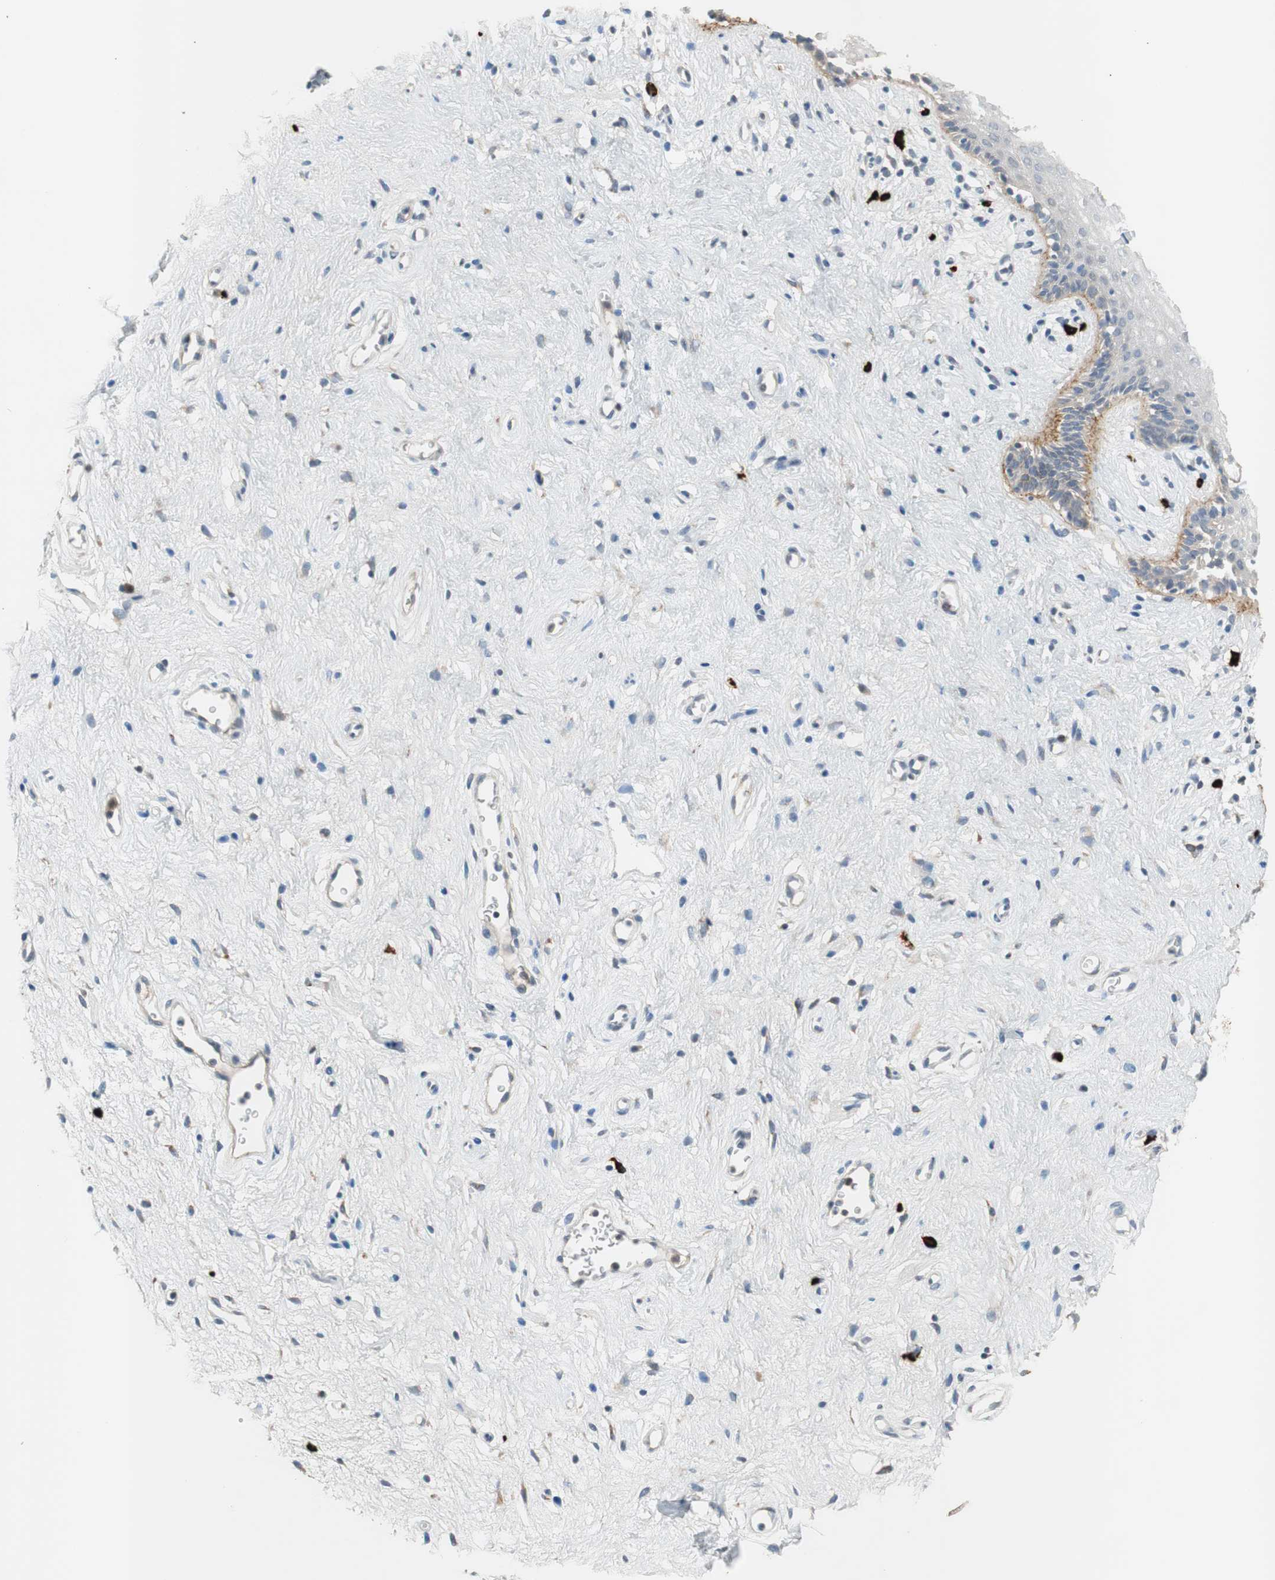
{"staining": {"intensity": "negative", "quantity": "none", "location": "none"}, "tissue": "vagina", "cell_type": "Squamous epithelial cells", "image_type": "normal", "snomed": [{"axis": "morphology", "description": "Normal tissue, NOS"}, {"axis": "topography", "description": "Vagina"}], "caption": "Immunohistochemistry (IHC) of unremarkable human vagina displays no expression in squamous epithelial cells. (Brightfield microscopy of DAB (3,3'-diaminobenzidine) immunohistochemistry at high magnification).", "gene": "COL12A1", "patient": {"sex": "female", "age": 44}}